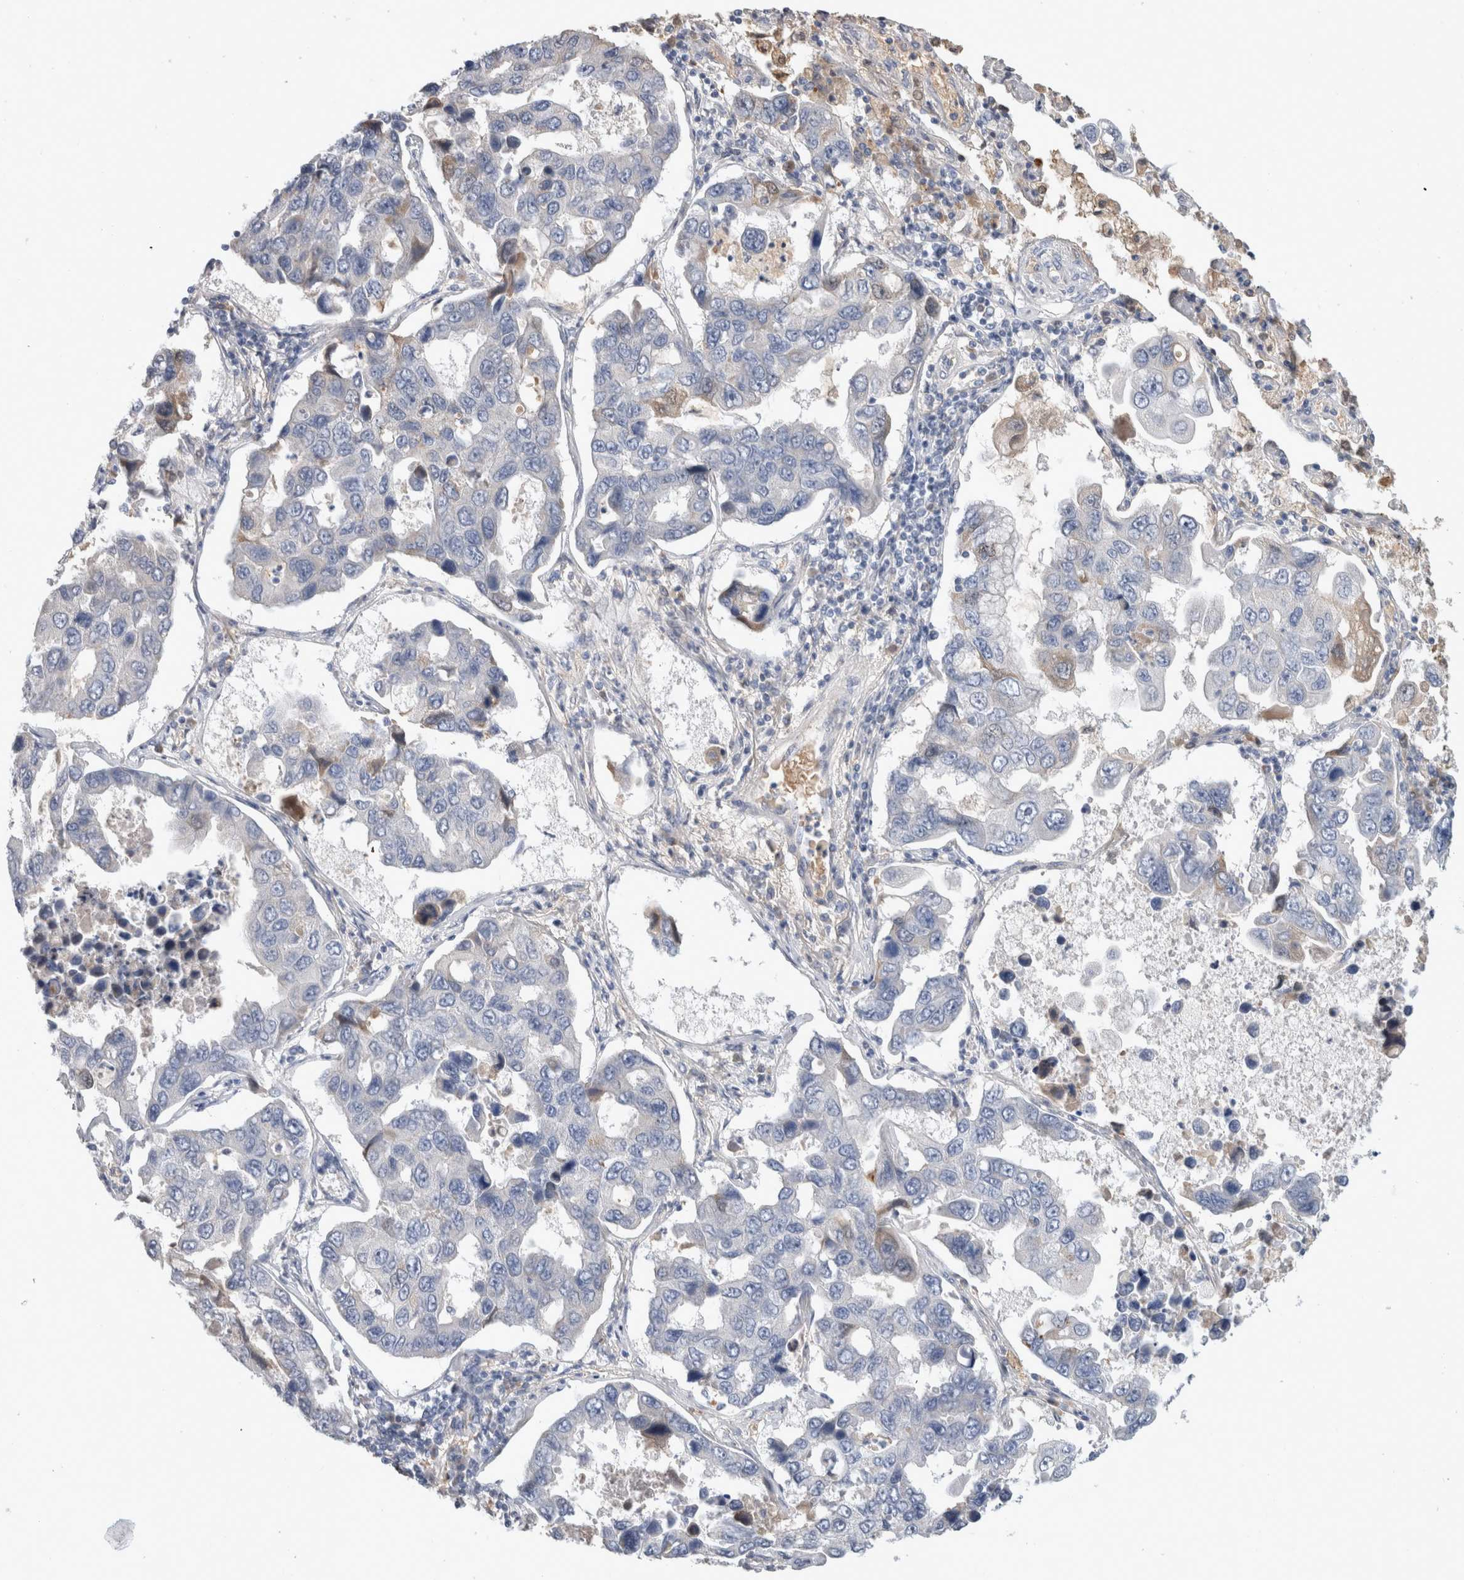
{"staining": {"intensity": "negative", "quantity": "none", "location": "none"}, "tissue": "lung cancer", "cell_type": "Tumor cells", "image_type": "cancer", "snomed": [{"axis": "morphology", "description": "Adenocarcinoma, NOS"}, {"axis": "topography", "description": "Lung"}], "caption": "This is an immunohistochemistry image of adenocarcinoma (lung). There is no expression in tumor cells.", "gene": "SCGB1A1", "patient": {"sex": "male", "age": 64}}